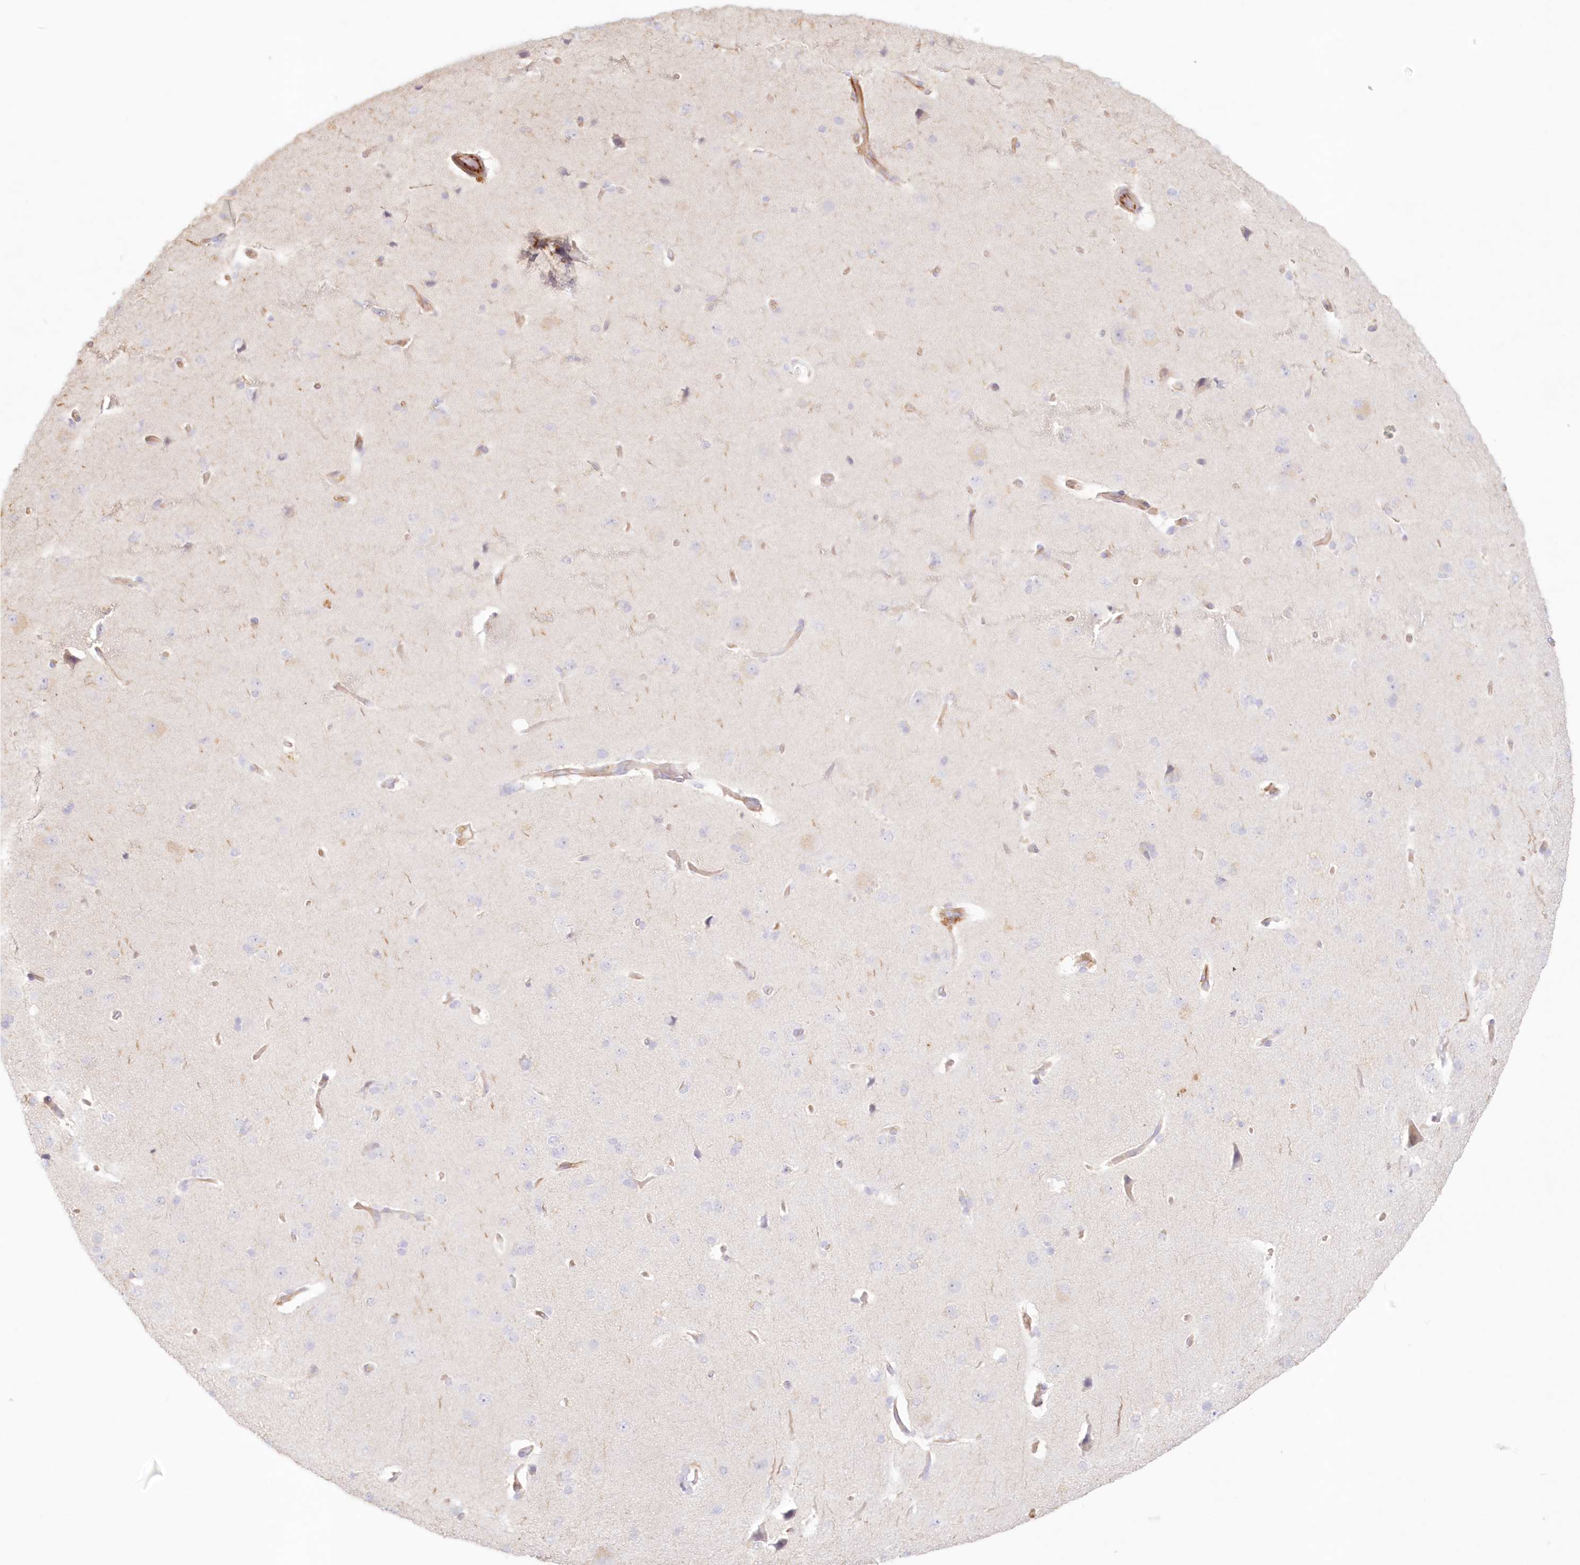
{"staining": {"intensity": "weak", "quantity": ">75%", "location": "cytoplasmic/membranous"}, "tissue": "cerebral cortex", "cell_type": "Endothelial cells", "image_type": "normal", "snomed": [{"axis": "morphology", "description": "Normal tissue, NOS"}, {"axis": "topography", "description": "Cerebral cortex"}], "caption": "This image demonstrates immunohistochemistry staining of unremarkable cerebral cortex, with low weak cytoplasmic/membranous positivity in about >75% of endothelial cells.", "gene": "DMRTB1", "patient": {"sex": "male", "age": 62}}